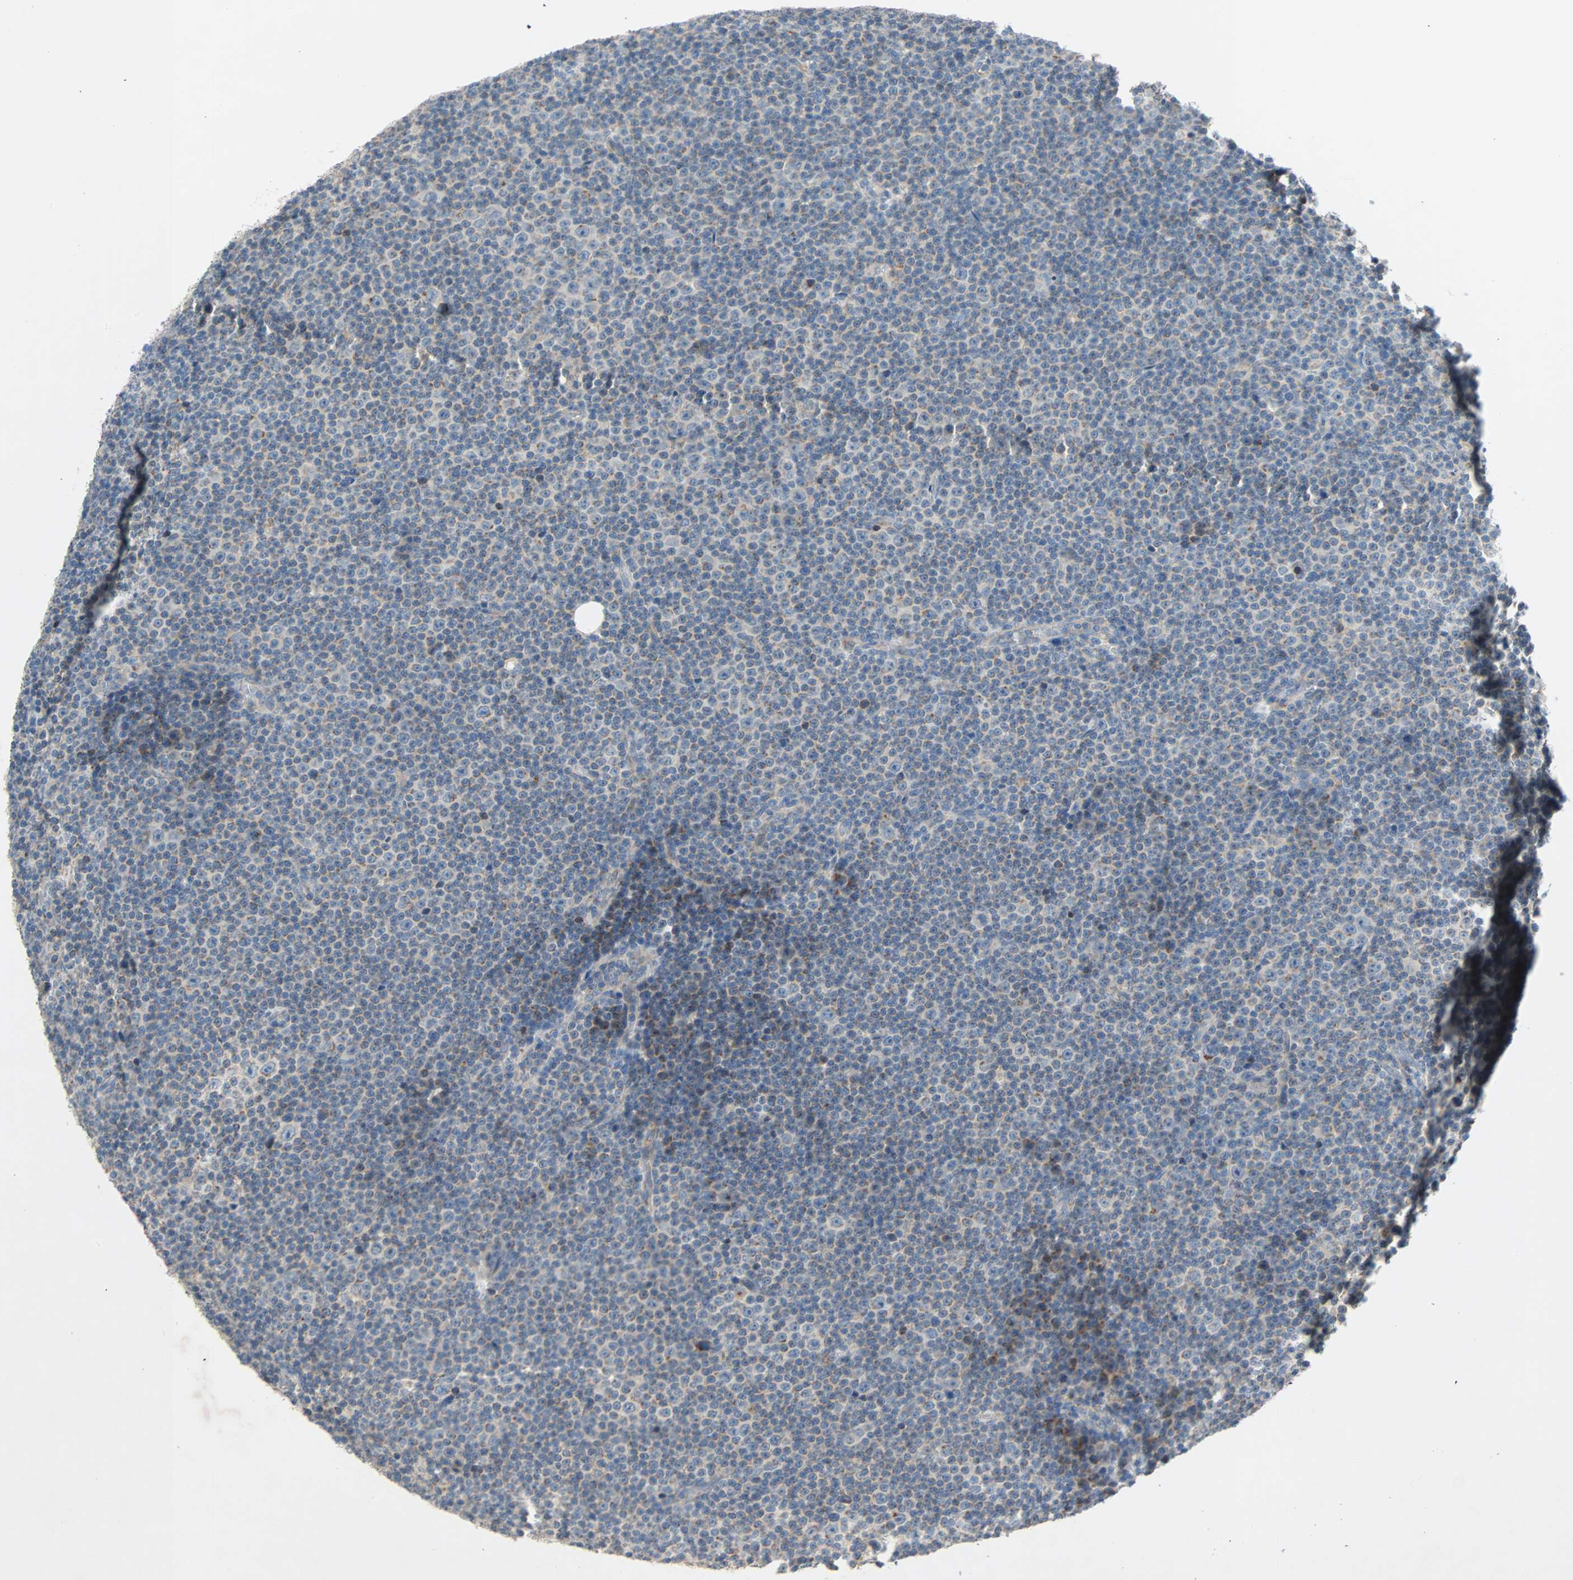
{"staining": {"intensity": "moderate", "quantity": "25%-75%", "location": "cytoplasmic/membranous"}, "tissue": "lymphoma", "cell_type": "Tumor cells", "image_type": "cancer", "snomed": [{"axis": "morphology", "description": "Malignant lymphoma, non-Hodgkin's type, Low grade"}, {"axis": "topography", "description": "Lymph node"}], "caption": "Immunohistochemical staining of lymphoma exhibits medium levels of moderate cytoplasmic/membranous expression in approximately 25%-75% of tumor cells. The staining is performed using DAB brown chromogen to label protein expression. The nuclei are counter-stained blue using hematoxylin.", "gene": "XYLT1", "patient": {"sex": "female", "age": 67}}